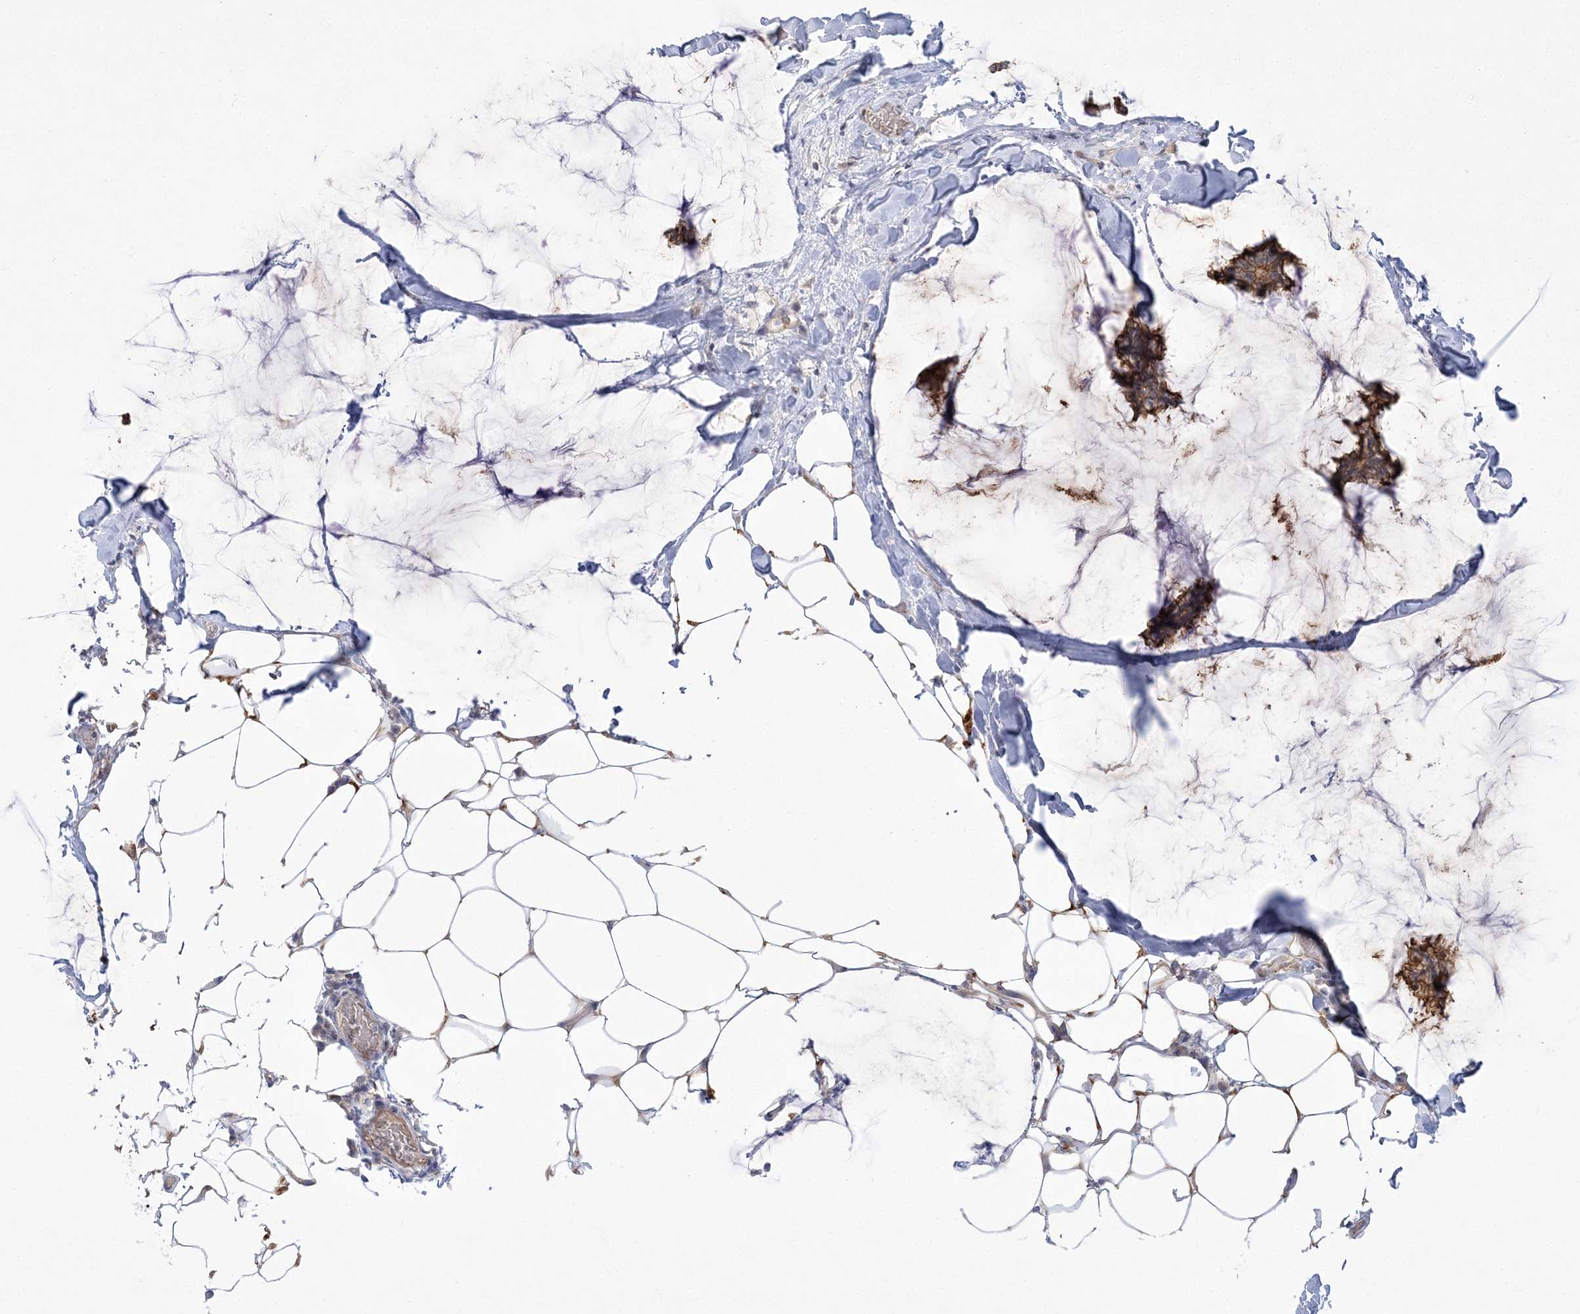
{"staining": {"intensity": "strong", "quantity": ">75%", "location": "cytoplasmic/membranous"}, "tissue": "breast cancer", "cell_type": "Tumor cells", "image_type": "cancer", "snomed": [{"axis": "morphology", "description": "Duct carcinoma"}, {"axis": "topography", "description": "Breast"}], "caption": "Immunohistochemical staining of human breast cancer demonstrates high levels of strong cytoplasmic/membranous protein staining in about >75% of tumor cells.", "gene": "ADAMTS12", "patient": {"sex": "female", "age": 93}}